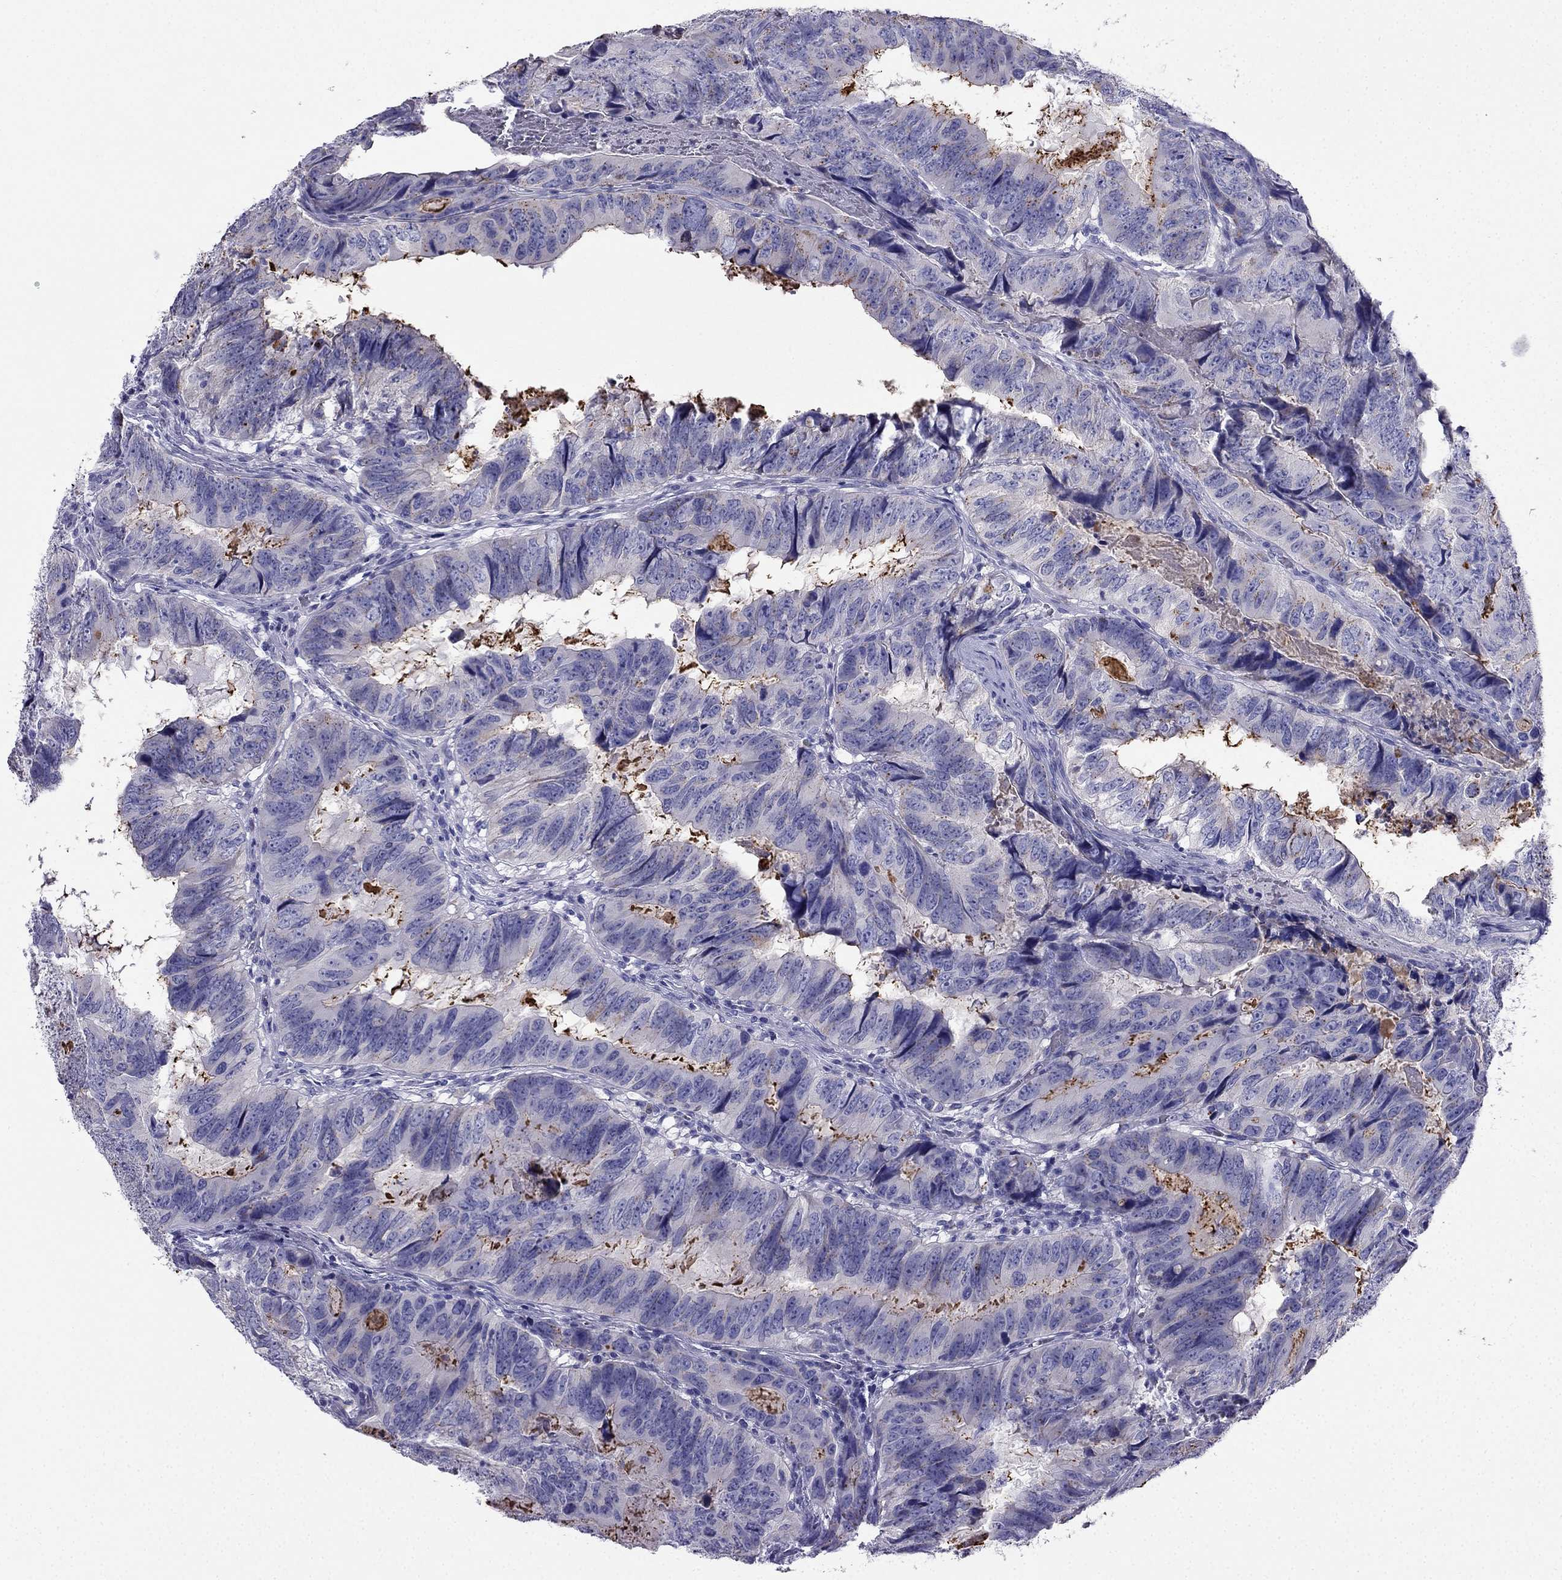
{"staining": {"intensity": "negative", "quantity": "none", "location": "none"}, "tissue": "colorectal cancer", "cell_type": "Tumor cells", "image_type": "cancer", "snomed": [{"axis": "morphology", "description": "Adenocarcinoma, NOS"}, {"axis": "topography", "description": "Colon"}], "caption": "Immunohistochemistry histopathology image of human adenocarcinoma (colorectal) stained for a protein (brown), which reveals no staining in tumor cells. Brightfield microscopy of immunohistochemistry (IHC) stained with DAB (3,3'-diaminobenzidine) (brown) and hematoxylin (blue), captured at high magnification.", "gene": "PTH", "patient": {"sex": "male", "age": 79}}